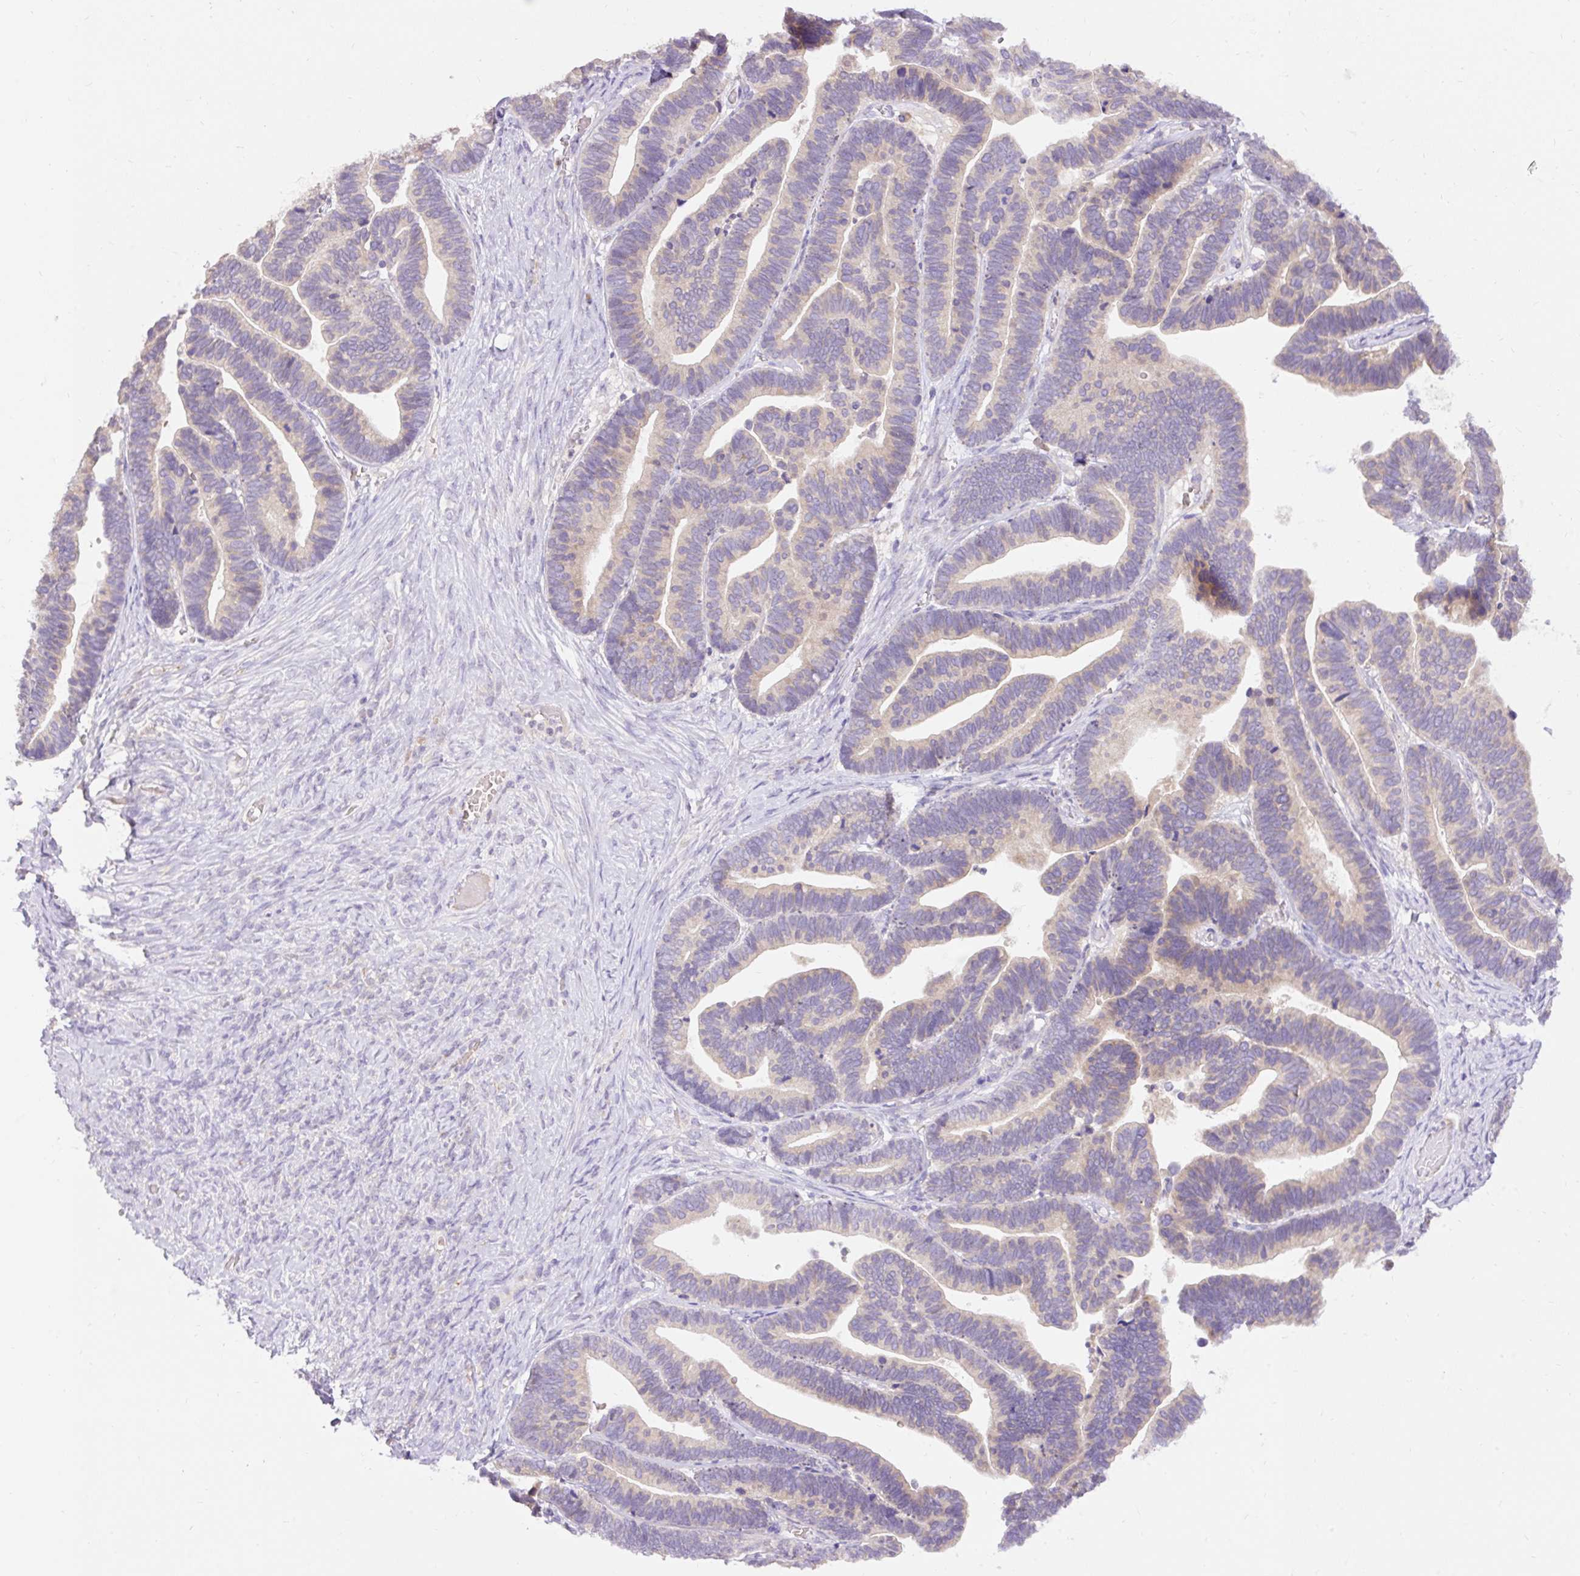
{"staining": {"intensity": "negative", "quantity": "none", "location": "none"}, "tissue": "ovarian cancer", "cell_type": "Tumor cells", "image_type": "cancer", "snomed": [{"axis": "morphology", "description": "Cystadenocarcinoma, serous, NOS"}, {"axis": "topography", "description": "Ovary"}], "caption": "Immunohistochemistry image of neoplastic tissue: ovarian serous cystadenocarcinoma stained with DAB (3,3'-diaminobenzidine) displays no significant protein expression in tumor cells.", "gene": "SEC63", "patient": {"sex": "female", "age": 56}}